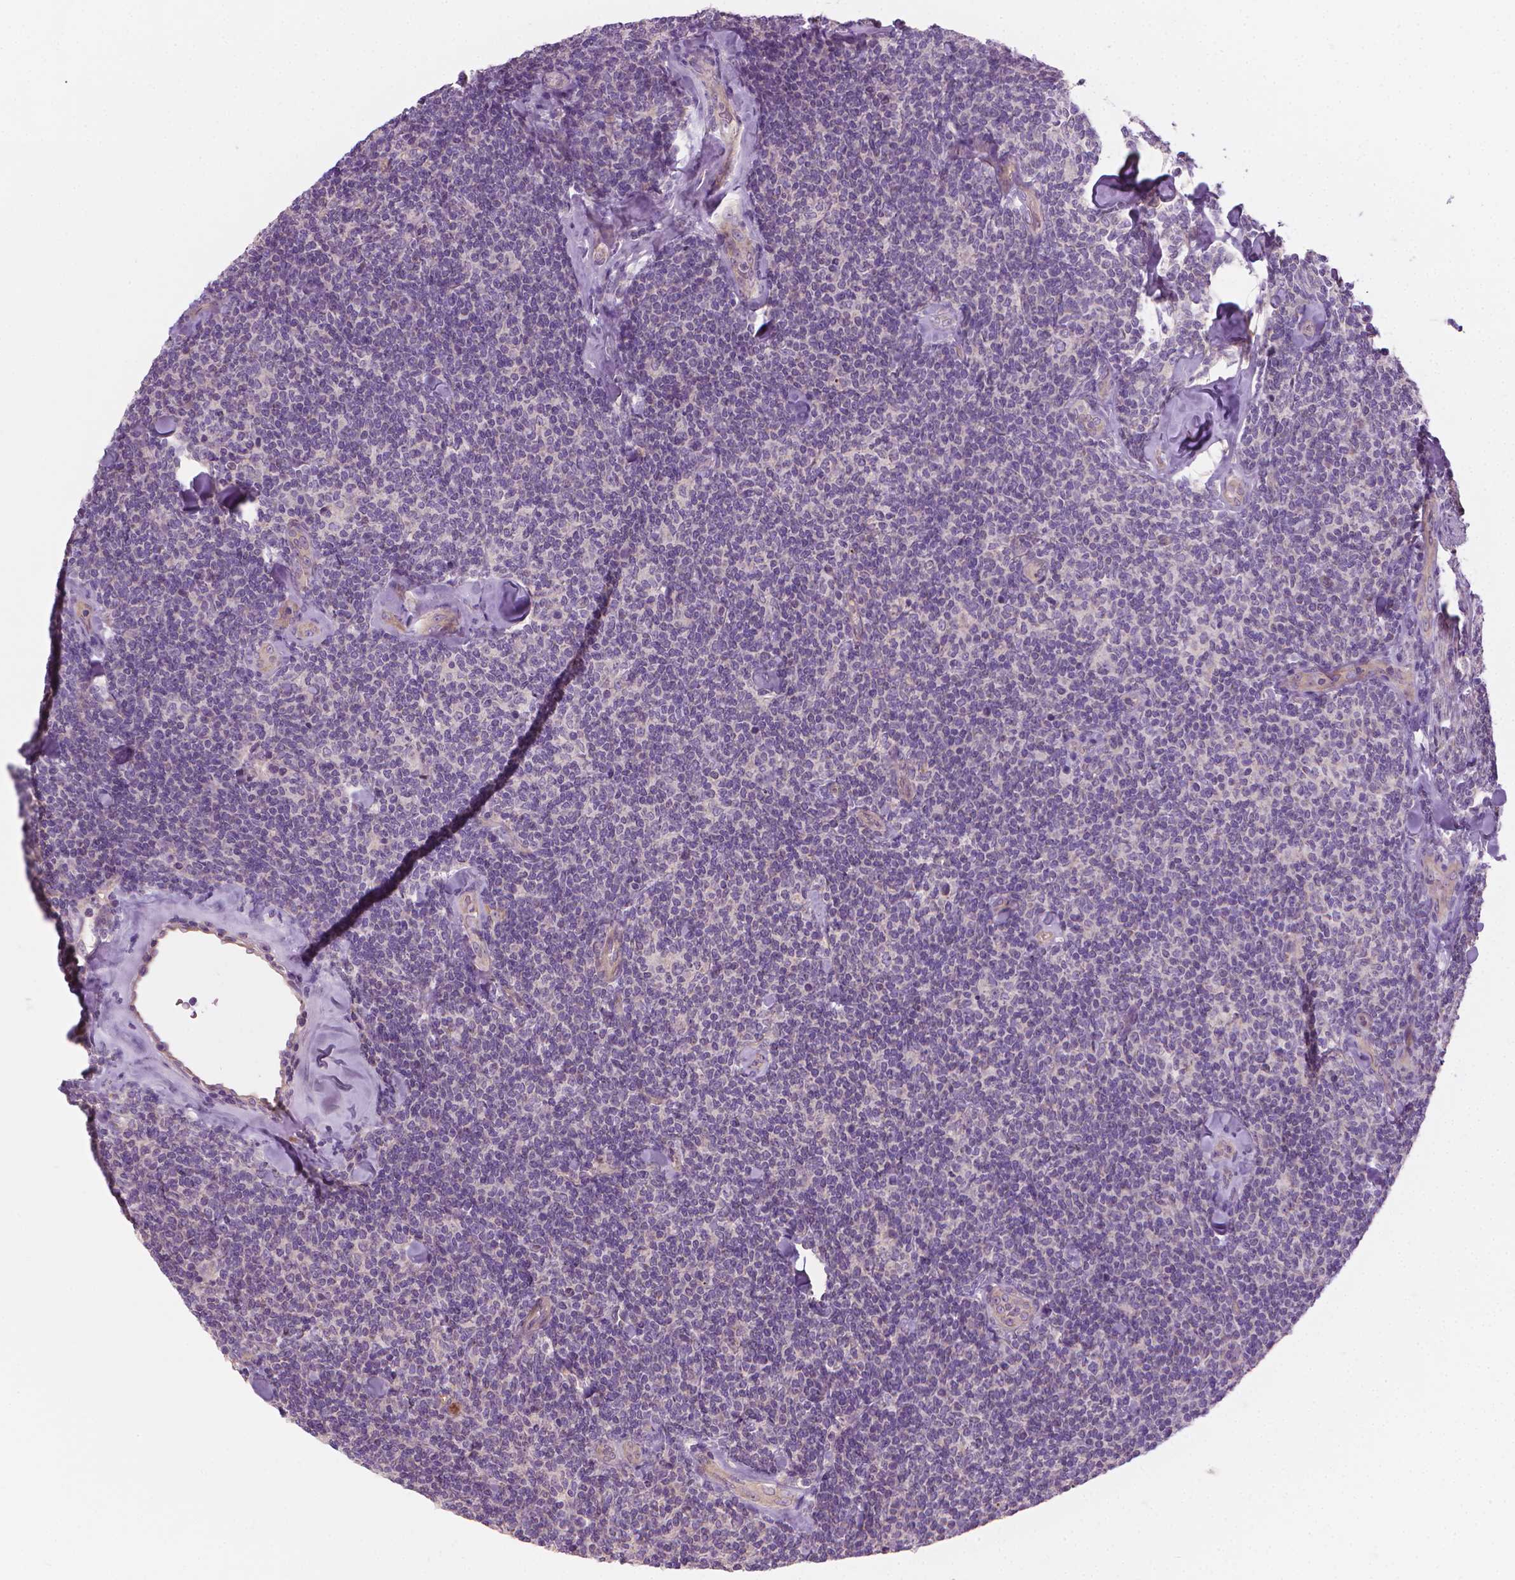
{"staining": {"intensity": "negative", "quantity": "none", "location": "none"}, "tissue": "lymphoma", "cell_type": "Tumor cells", "image_type": "cancer", "snomed": [{"axis": "morphology", "description": "Malignant lymphoma, non-Hodgkin's type, Low grade"}, {"axis": "topography", "description": "Lymph node"}], "caption": "Image shows no significant protein staining in tumor cells of lymphoma.", "gene": "RIIAD1", "patient": {"sex": "female", "age": 56}}